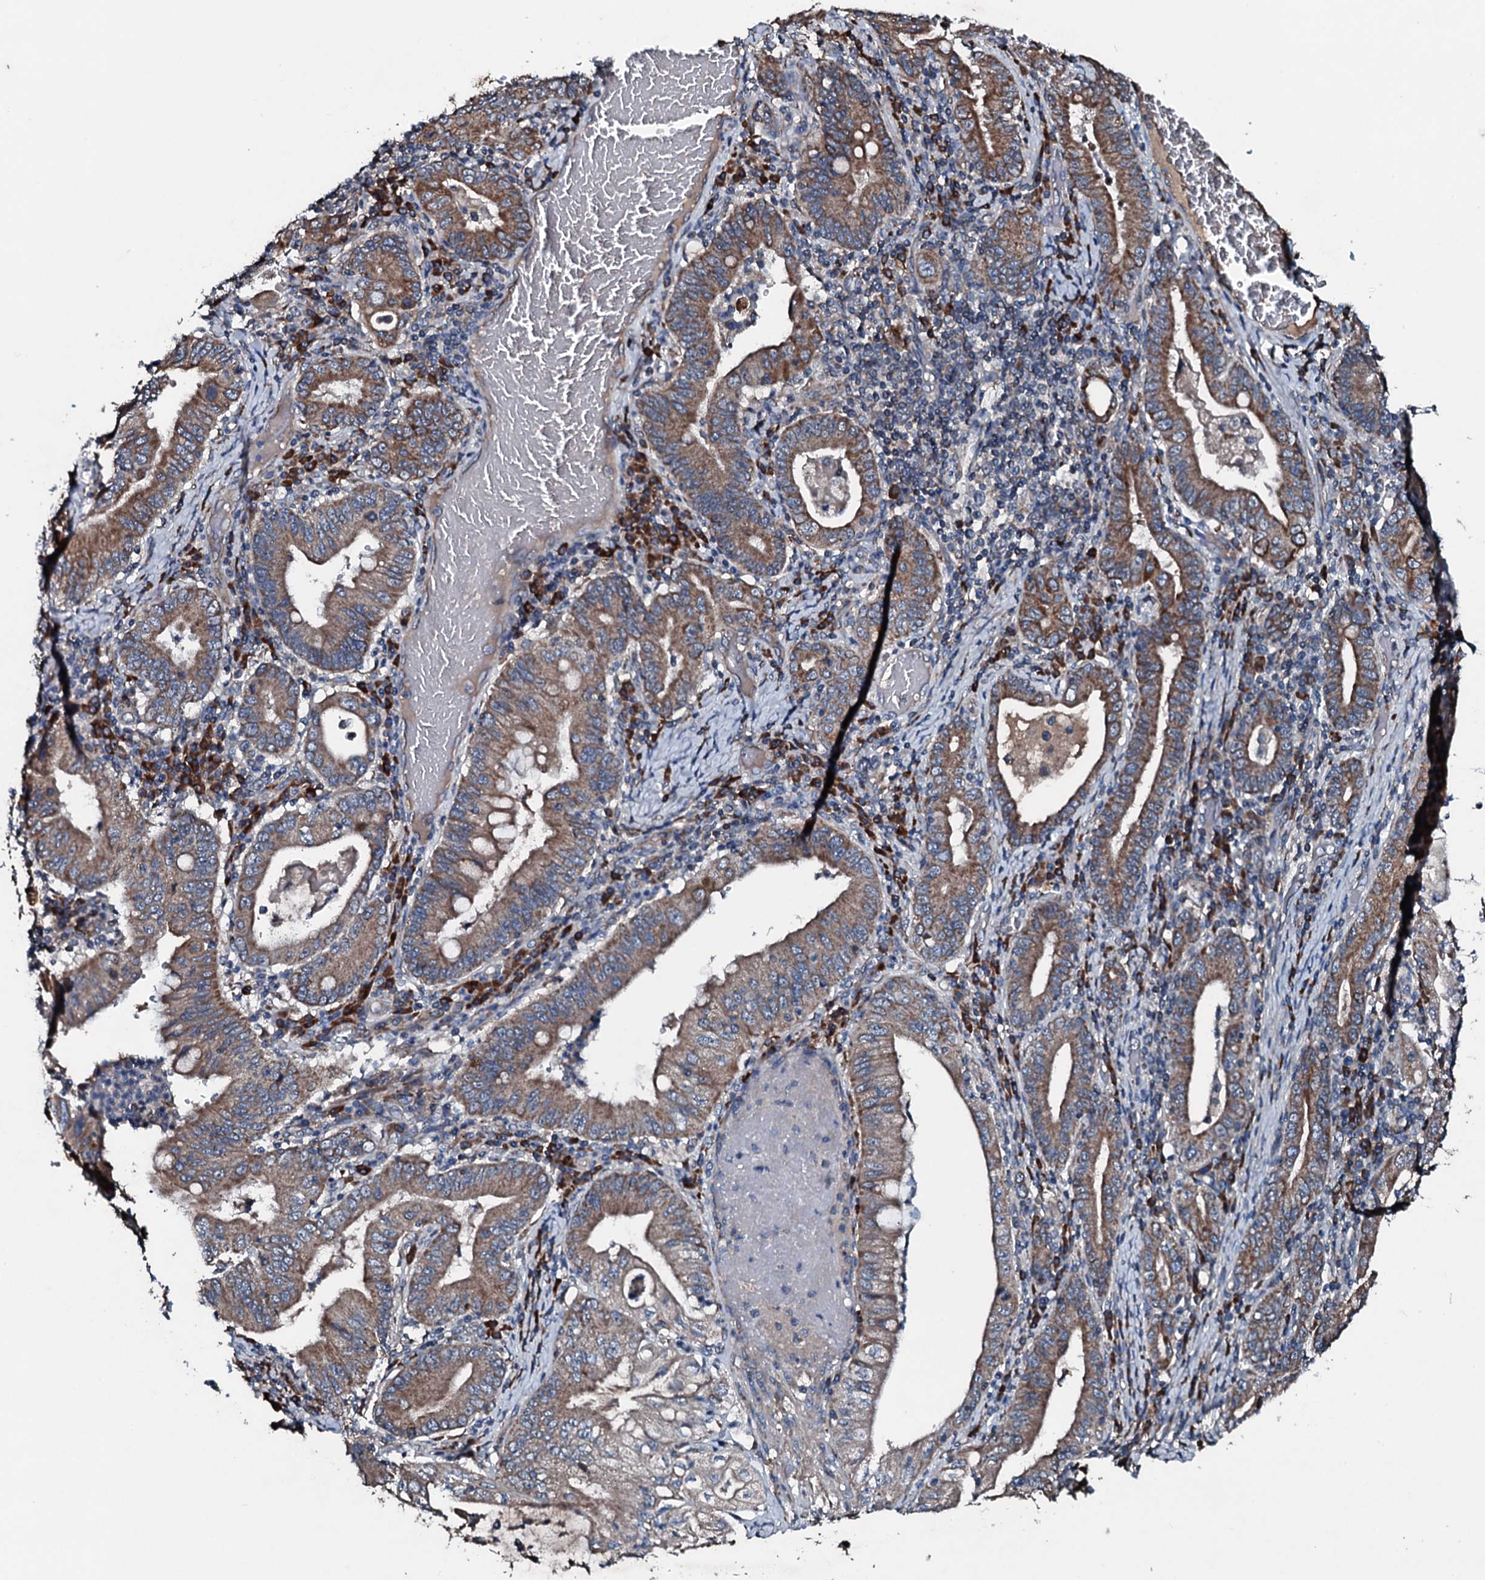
{"staining": {"intensity": "moderate", "quantity": ">75%", "location": "cytoplasmic/membranous"}, "tissue": "stomach cancer", "cell_type": "Tumor cells", "image_type": "cancer", "snomed": [{"axis": "morphology", "description": "Normal tissue, NOS"}, {"axis": "morphology", "description": "Adenocarcinoma, NOS"}, {"axis": "topography", "description": "Esophagus"}, {"axis": "topography", "description": "Stomach, upper"}, {"axis": "topography", "description": "Peripheral nerve tissue"}], "caption": "The photomicrograph displays immunohistochemical staining of stomach cancer (adenocarcinoma). There is moderate cytoplasmic/membranous staining is seen in approximately >75% of tumor cells. Nuclei are stained in blue.", "gene": "ACSS3", "patient": {"sex": "male", "age": 62}}